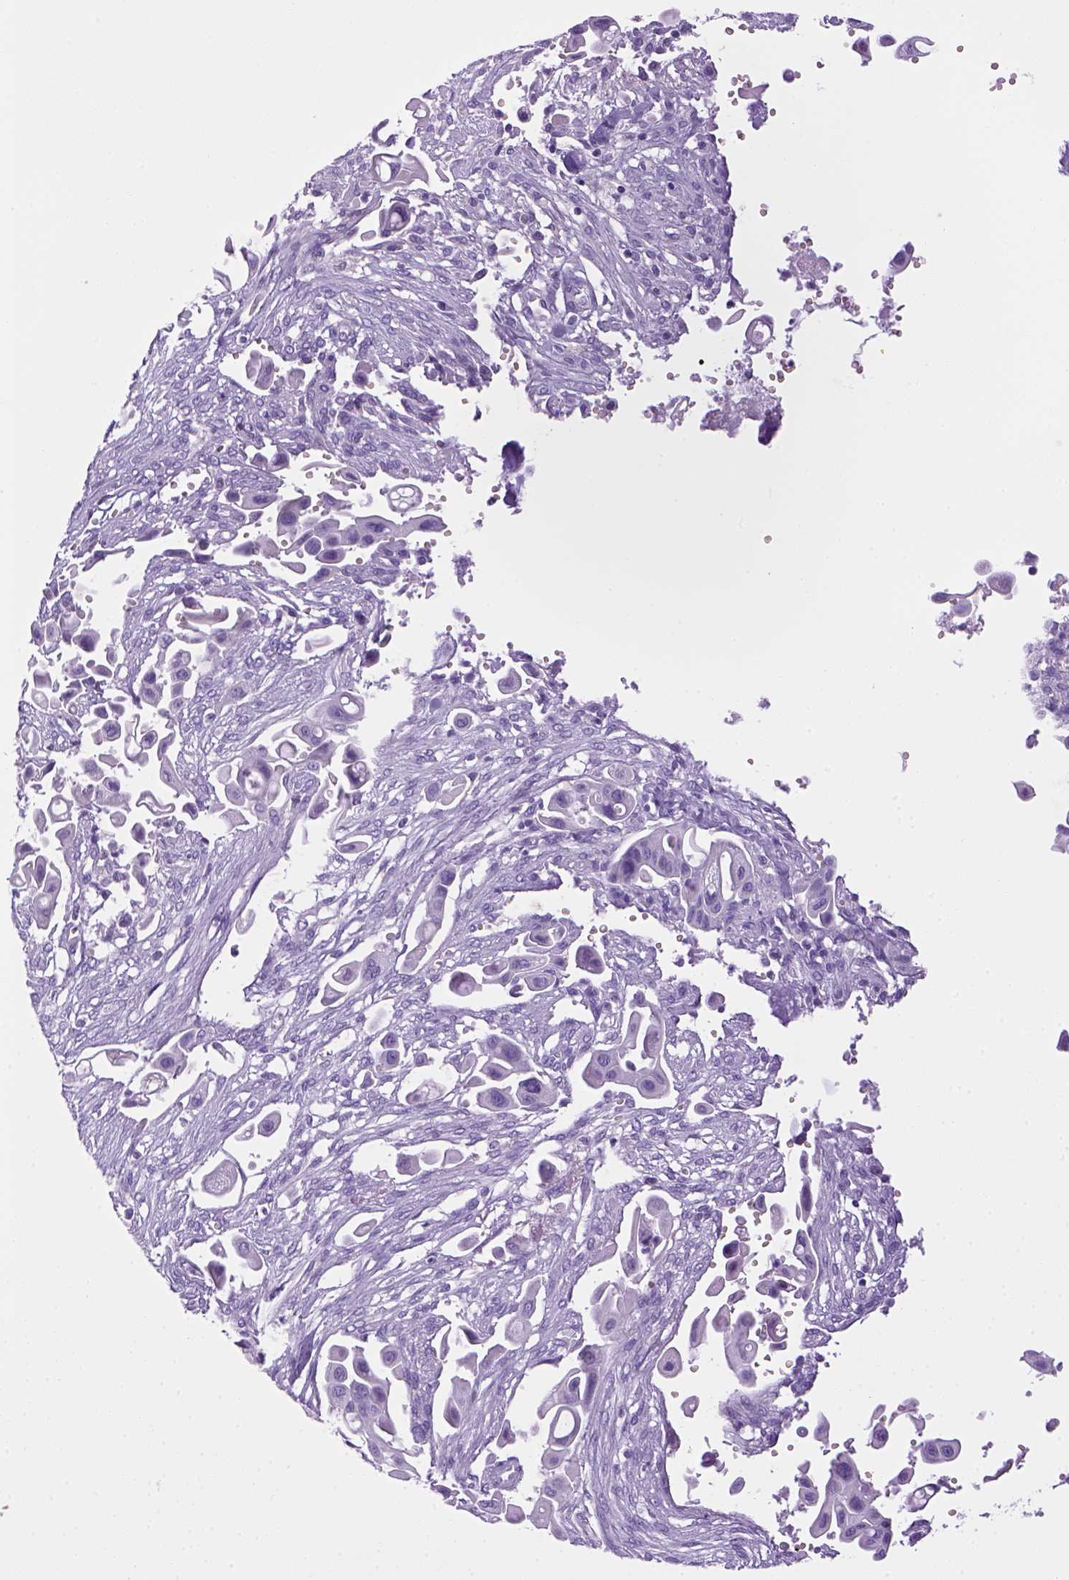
{"staining": {"intensity": "negative", "quantity": "none", "location": "none"}, "tissue": "pancreatic cancer", "cell_type": "Tumor cells", "image_type": "cancer", "snomed": [{"axis": "morphology", "description": "Adenocarcinoma, NOS"}, {"axis": "topography", "description": "Pancreas"}], "caption": "This is an IHC photomicrograph of adenocarcinoma (pancreatic). There is no expression in tumor cells.", "gene": "SGCG", "patient": {"sex": "male", "age": 50}}